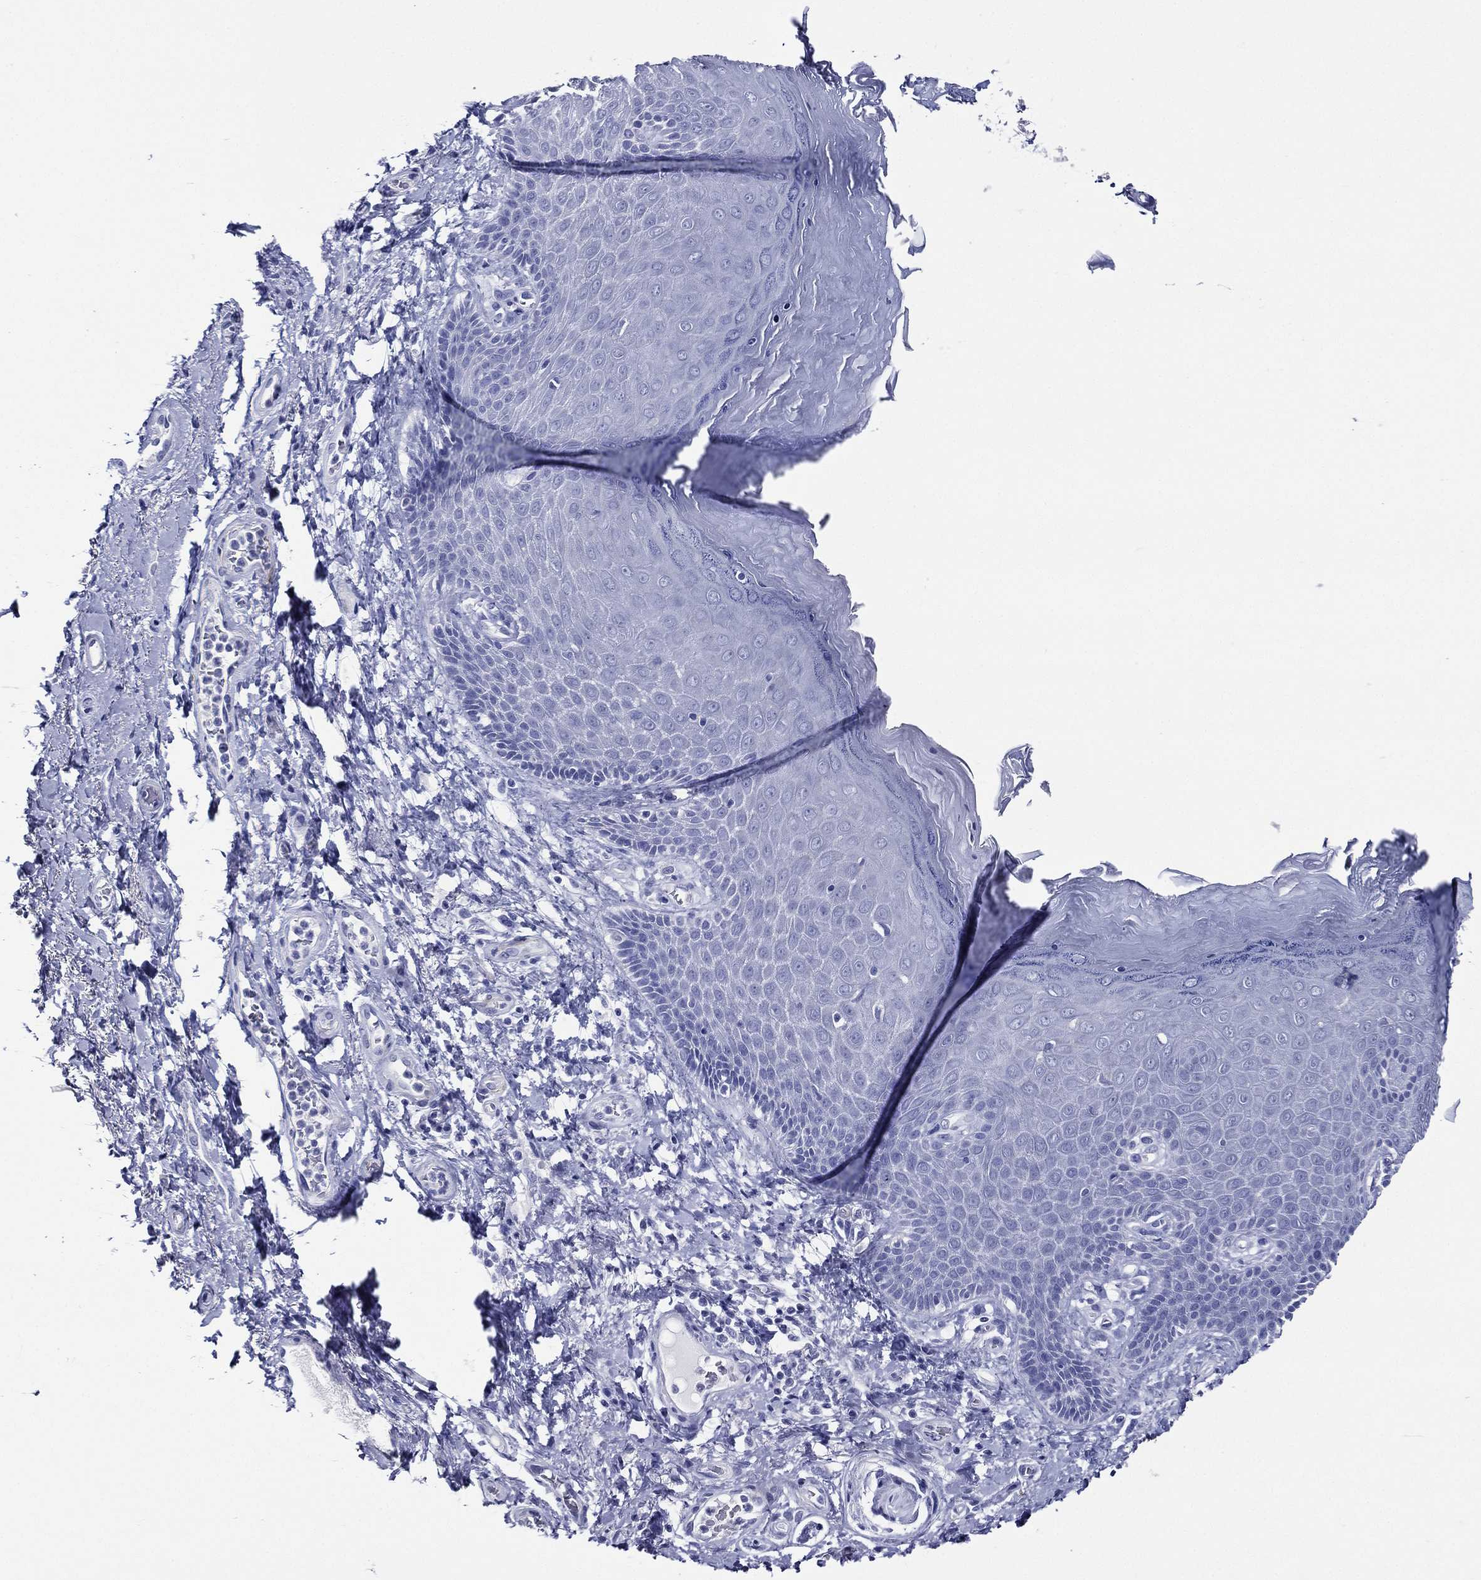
{"staining": {"intensity": "negative", "quantity": "none", "location": "none"}, "tissue": "skin", "cell_type": "Epidermal cells", "image_type": "normal", "snomed": [{"axis": "morphology", "description": "Normal tissue, NOS"}, {"axis": "topography", "description": "Anal"}], "caption": "An IHC image of normal skin is shown. There is no staining in epidermal cells of skin.", "gene": "ACE2", "patient": {"sex": "female", "age": 80}}